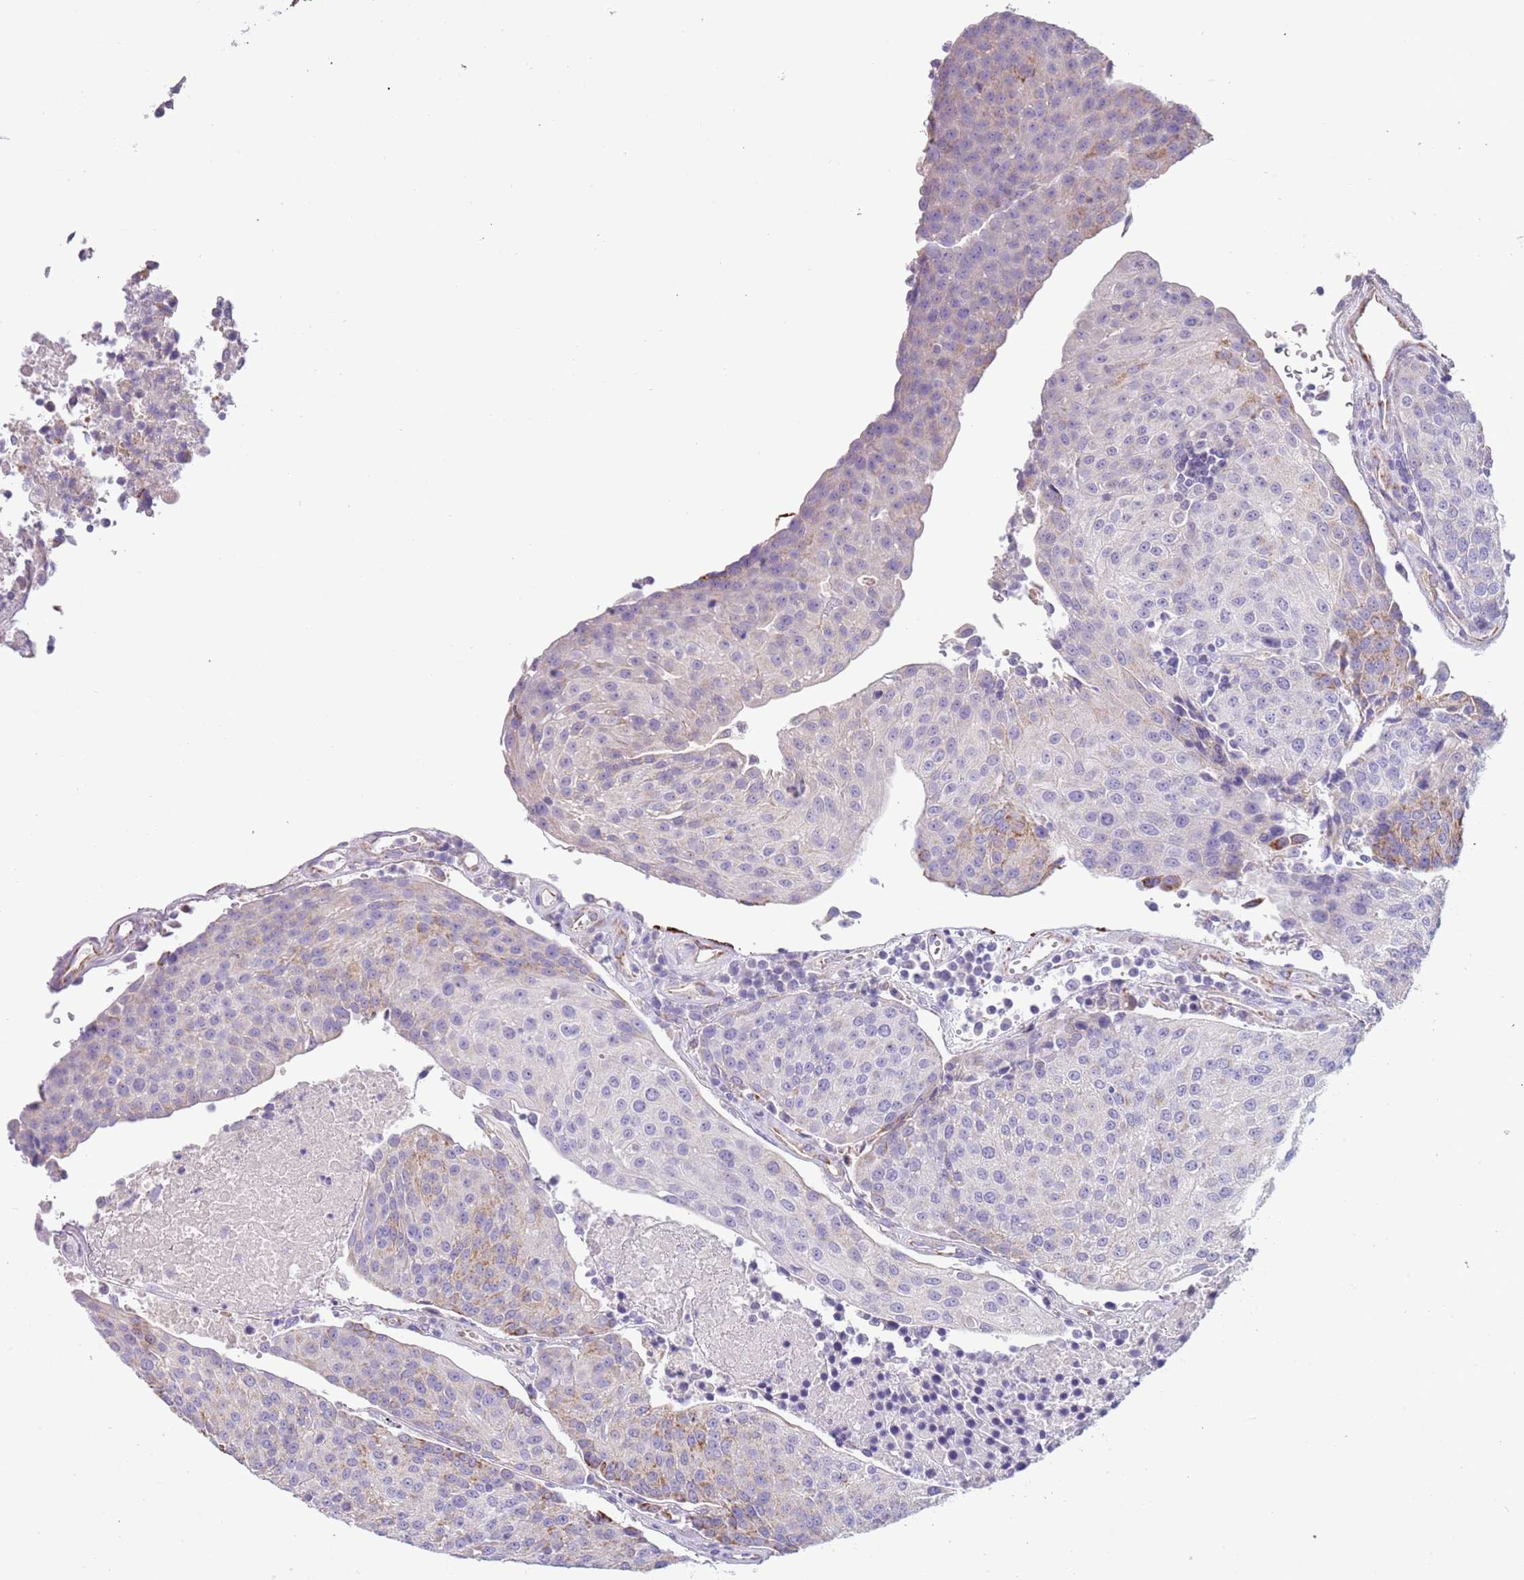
{"staining": {"intensity": "negative", "quantity": "none", "location": "none"}, "tissue": "urothelial cancer", "cell_type": "Tumor cells", "image_type": "cancer", "snomed": [{"axis": "morphology", "description": "Urothelial carcinoma, High grade"}, {"axis": "topography", "description": "Urinary bladder"}], "caption": "Immunohistochemical staining of human high-grade urothelial carcinoma exhibits no significant positivity in tumor cells. Nuclei are stained in blue.", "gene": "RNF222", "patient": {"sex": "female", "age": 85}}